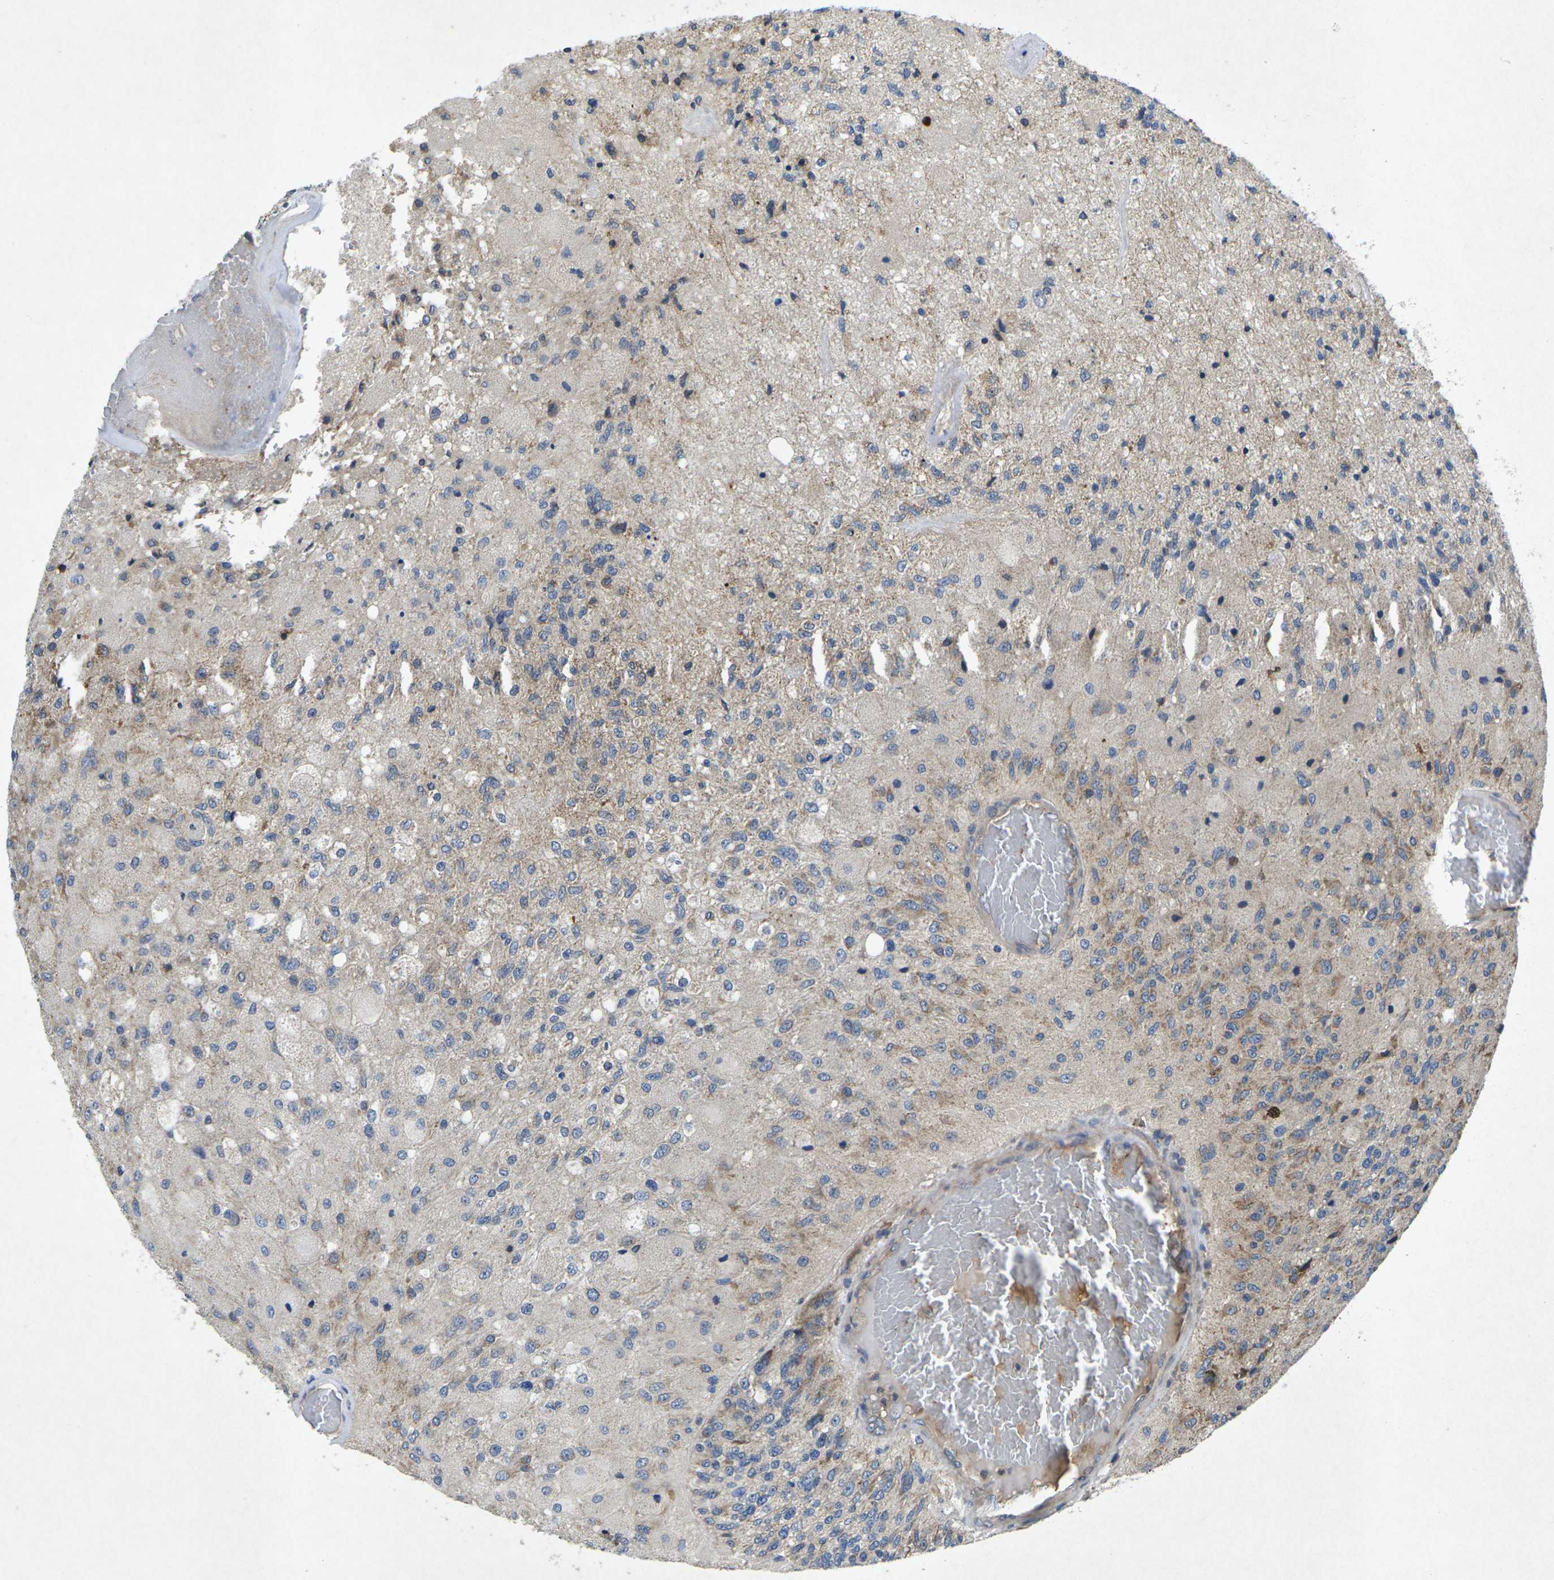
{"staining": {"intensity": "moderate", "quantity": "<25%", "location": "cytoplasmic/membranous"}, "tissue": "glioma", "cell_type": "Tumor cells", "image_type": "cancer", "snomed": [{"axis": "morphology", "description": "Normal tissue, NOS"}, {"axis": "morphology", "description": "Glioma, malignant, High grade"}, {"axis": "topography", "description": "Cerebral cortex"}], "caption": "Immunohistochemistry (IHC) (DAB (3,3'-diaminobenzidine)) staining of glioma reveals moderate cytoplasmic/membranous protein staining in approximately <25% of tumor cells.", "gene": "KIF1B", "patient": {"sex": "male", "age": 77}}